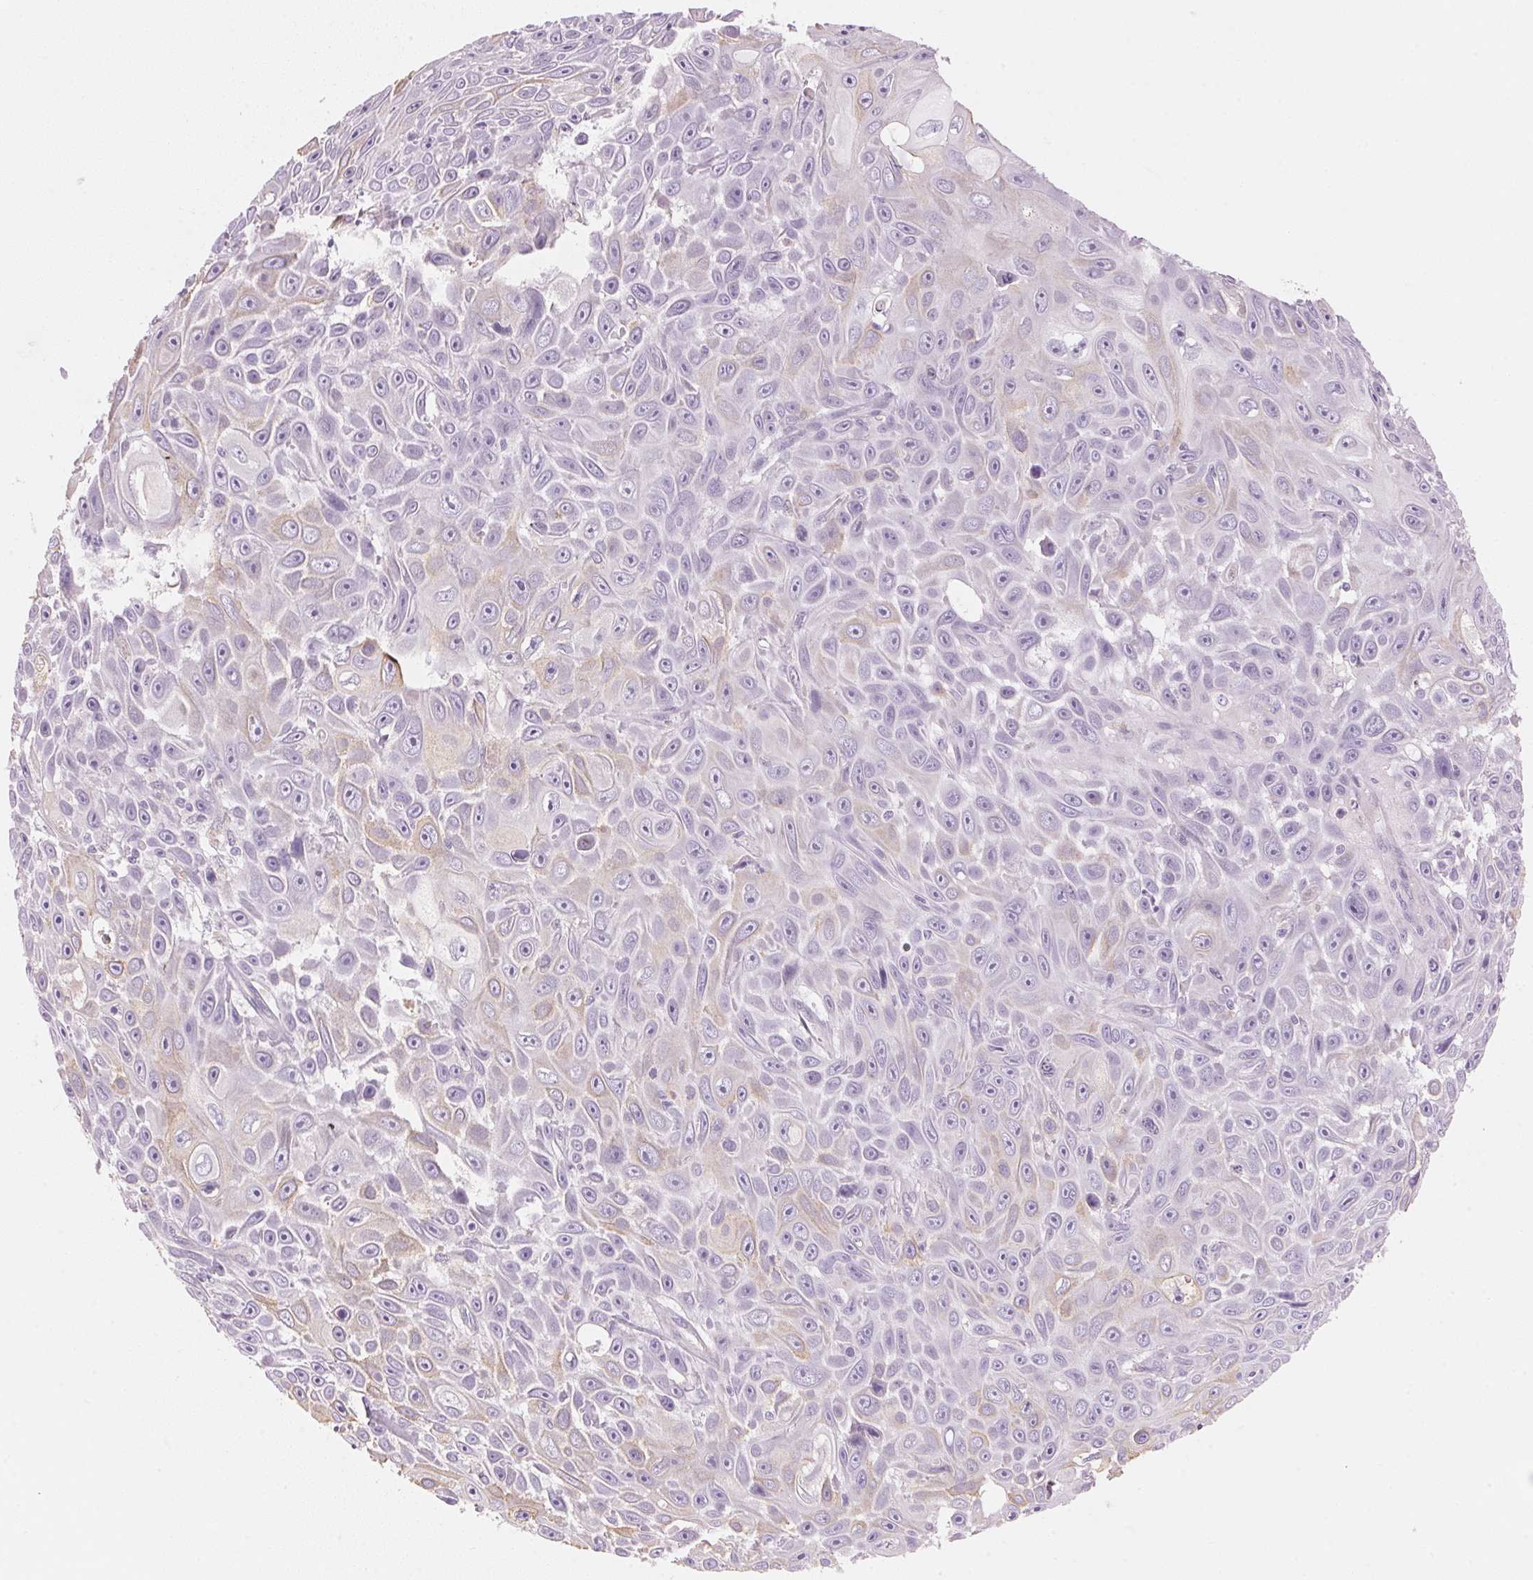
{"staining": {"intensity": "weak", "quantity": "<25%", "location": "cytoplasmic/membranous"}, "tissue": "skin cancer", "cell_type": "Tumor cells", "image_type": "cancer", "snomed": [{"axis": "morphology", "description": "Squamous cell carcinoma, NOS"}, {"axis": "topography", "description": "Skin"}], "caption": "The micrograph reveals no staining of tumor cells in skin squamous cell carcinoma.", "gene": "HOXB13", "patient": {"sex": "male", "age": 82}}